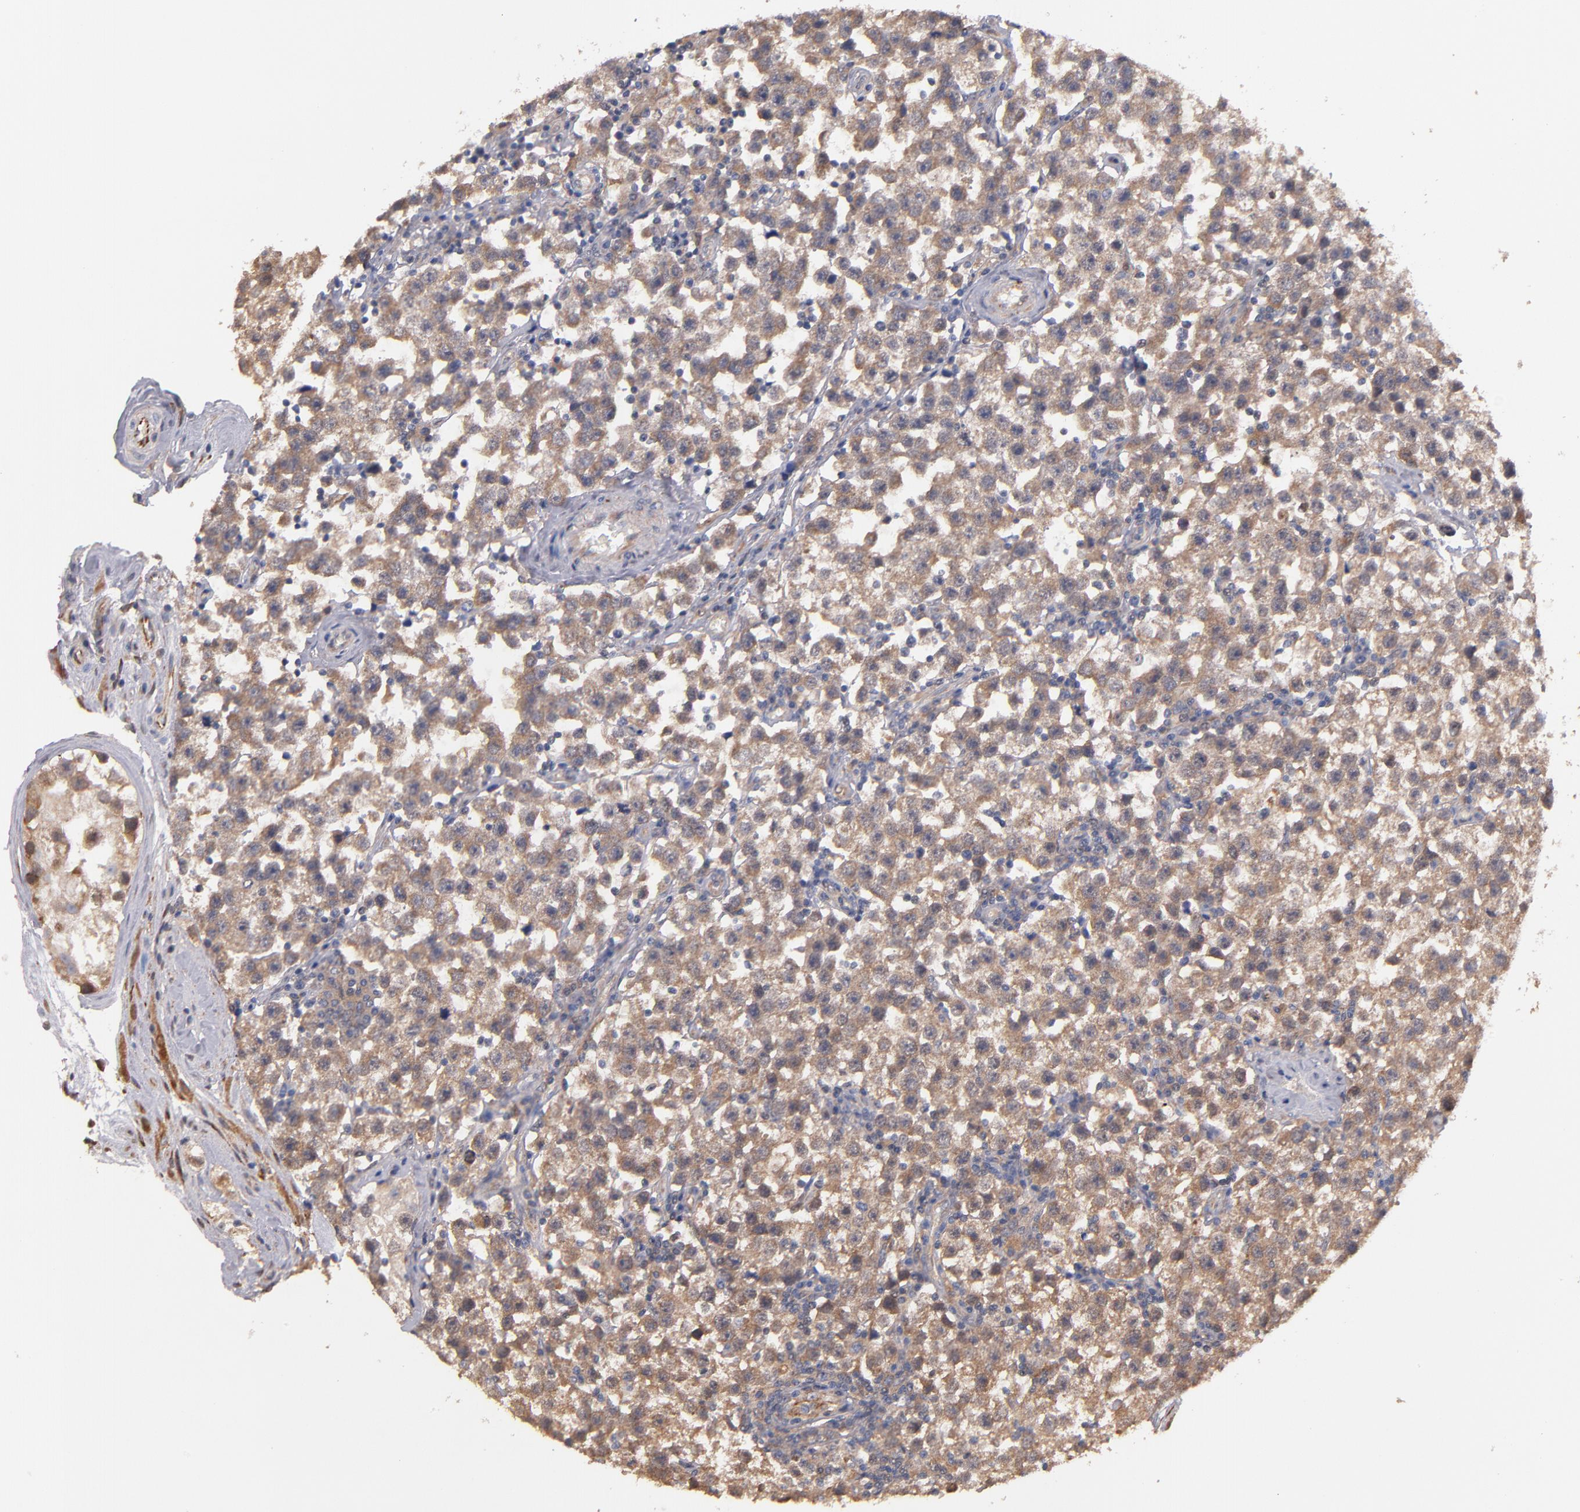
{"staining": {"intensity": "moderate", "quantity": ">75%", "location": "cytoplasmic/membranous"}, "tissue": "testis cancer", "cell_type": "Tumor cells", "image_type": "cancer", "snomed": [{"axis": "morphology", "description": "Seminoma, NOS"}, {"axis": "topography", "description": "Testis"}], "caption": "Approximately >75% of tumor cells in human testis seminoma exhibit moderate cytoplasmic/membranous protein positivity as visualized by brown immunohistochemical staining.", "gene": "GMFG", "patient": {"sex": "male", "age": 32}}